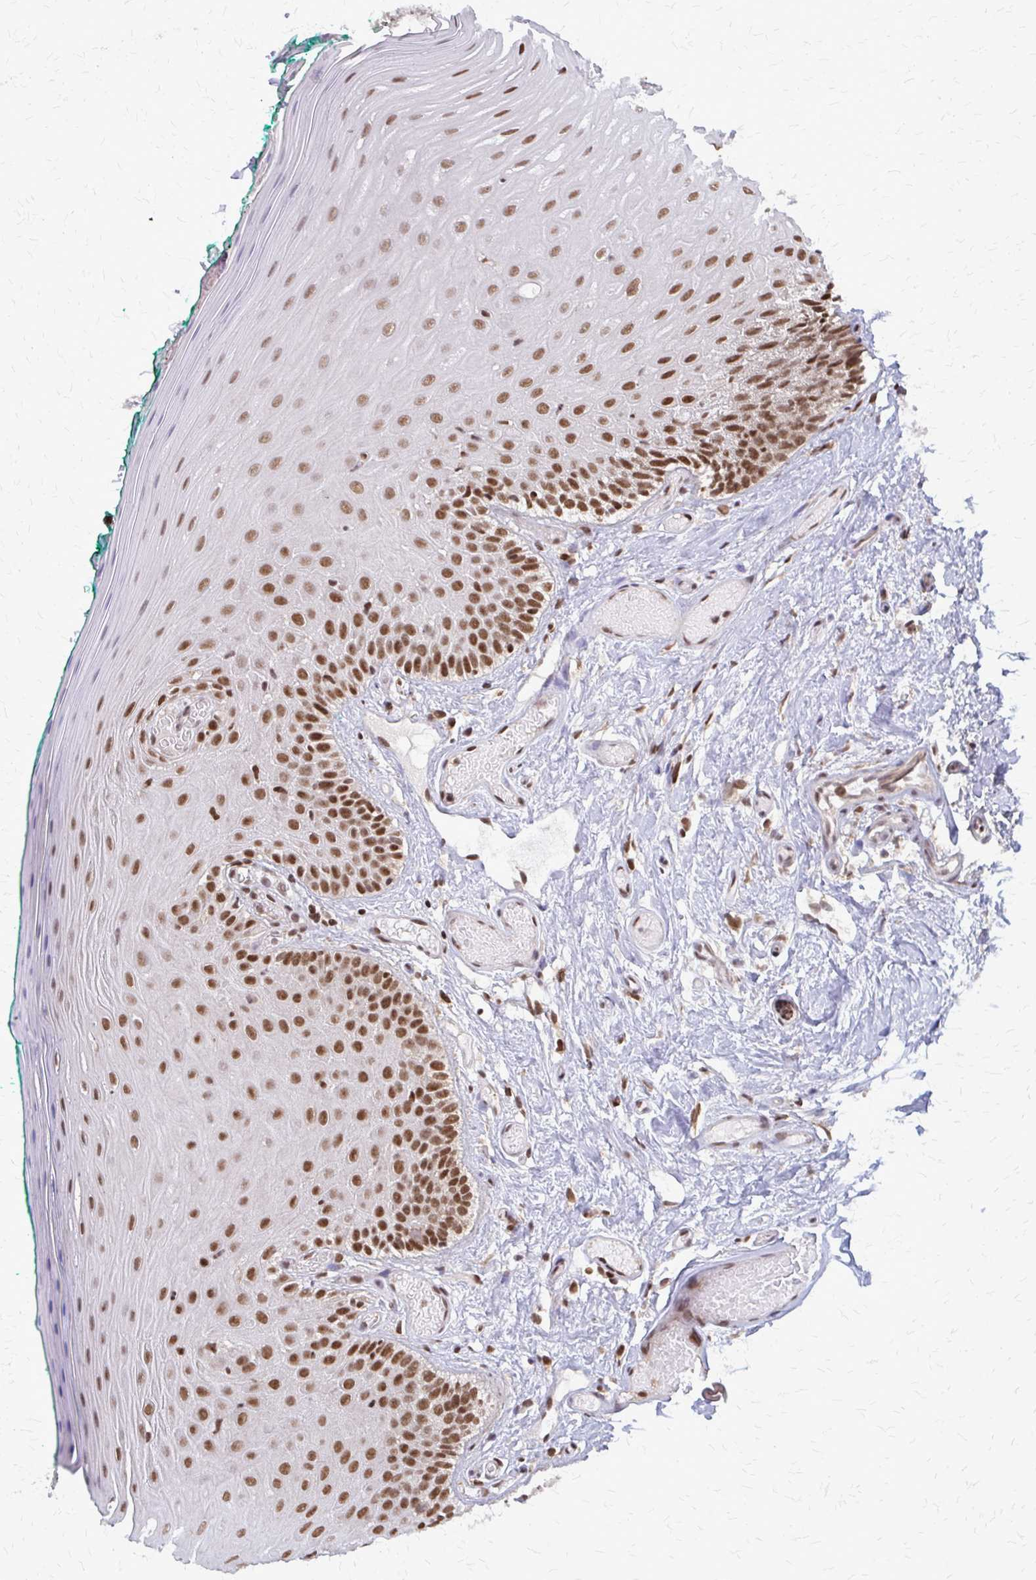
{"staining": {"intensity": "moderate", "quantity": ">75%", "location": "nuclear"}, "tissue": "oral mucosa", "cell_type": "Squamous epithelial cells", "image_type": "normal", "snomed": [{"axis": "morphology", "description": "Normal tissue, NOS"}, {"axis": "topography", "description": "Oral tissue"}], "caption": "High-magnification brightfield microscopy of unremarkable oral mucosa stained with DAB (3,3'-diaminobenzidine) (brown) and counterstained with hematoxylin (blue). squamous epithelial cells exhibit moderate nuclear expression is identified in about>75% of cells. (DAB IHC with brightfield microscopy, high magnification).", "gene": "HDAC3", "patient": {"sex": "female", "age": 40}}